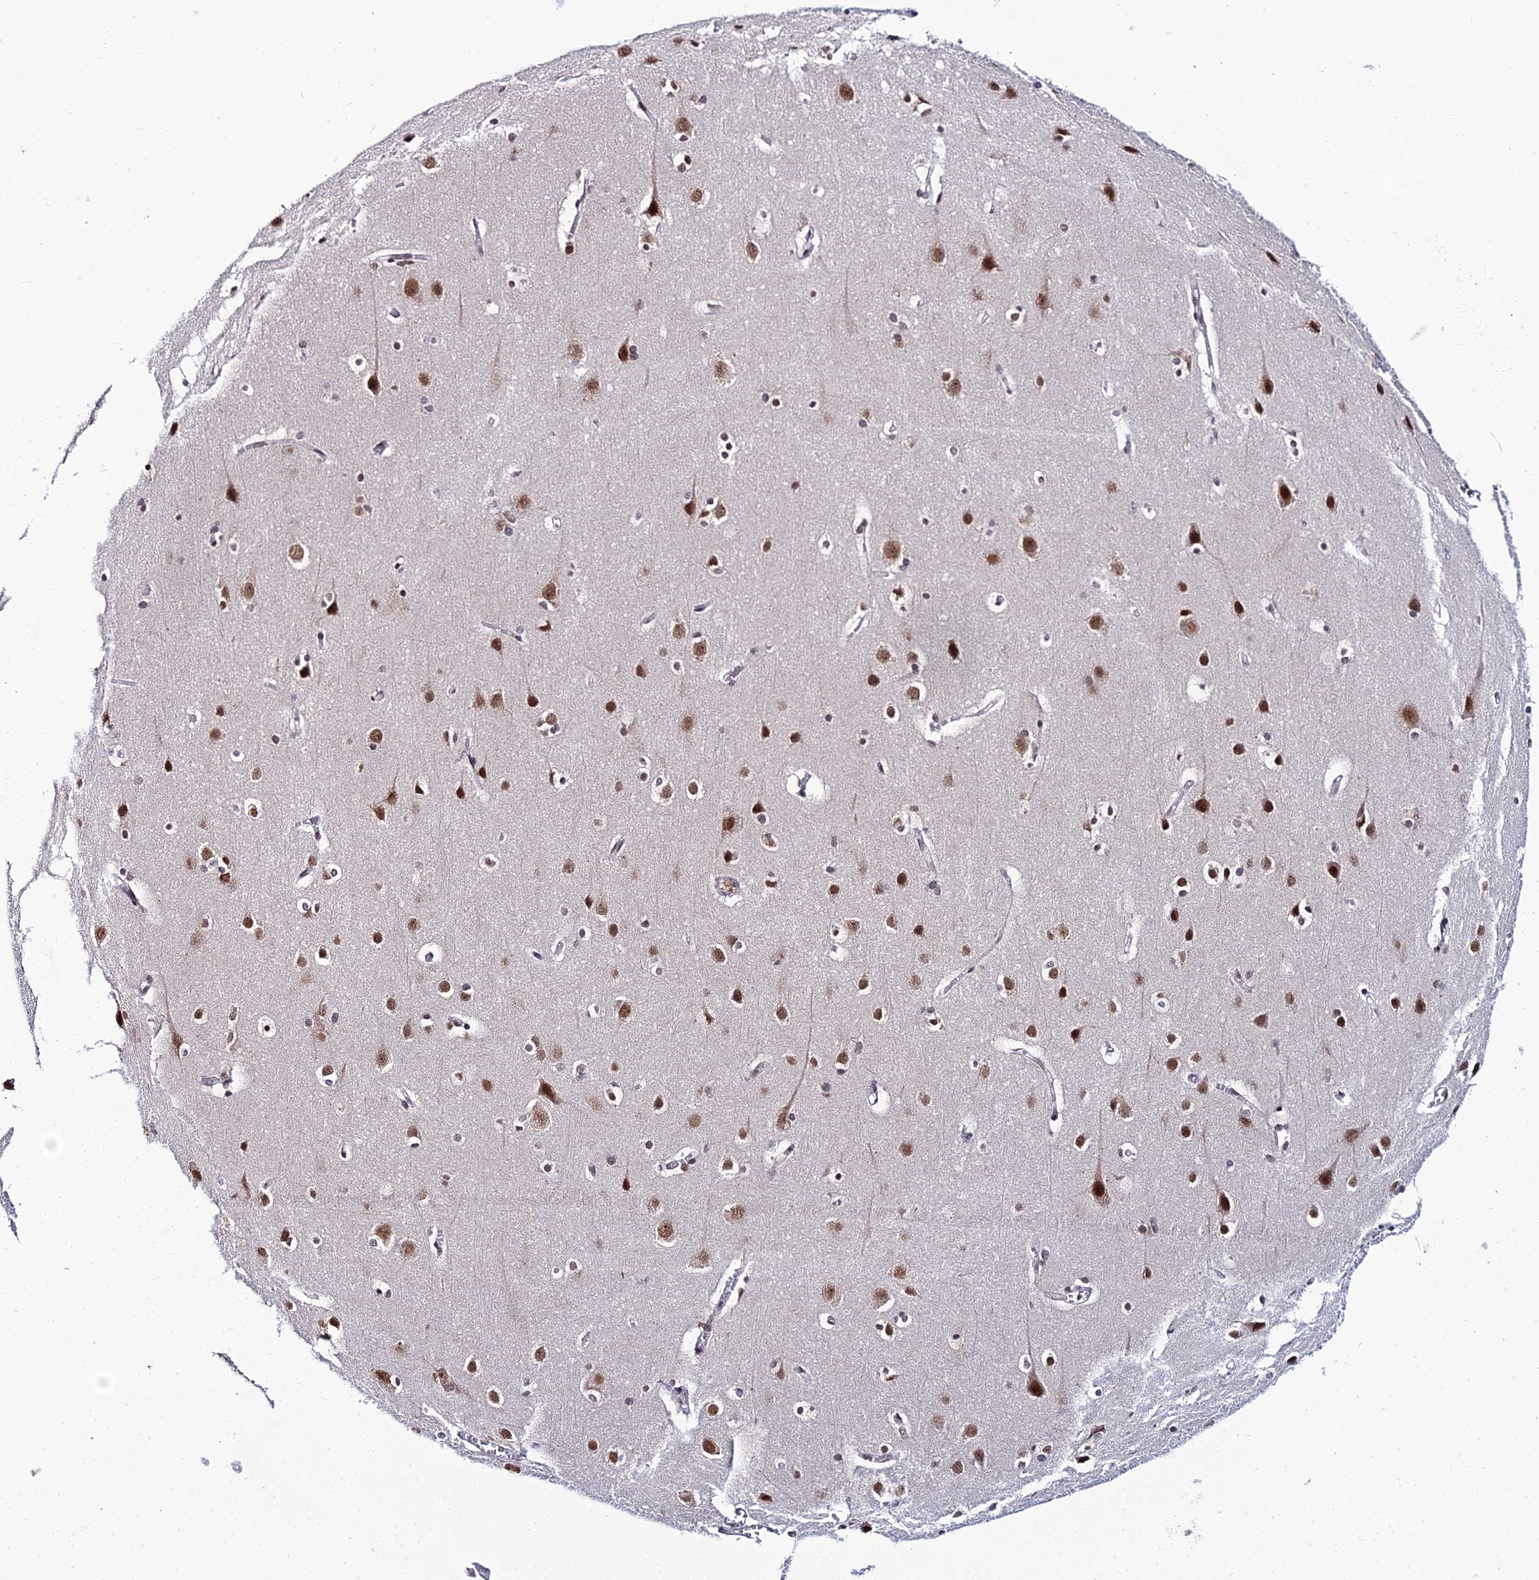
{"staining": {"intensity": "moderate", "quantity": "<25%", "location": "cytoplasmic/membranous,nuclear"}, "tissue": "cerebral cortex", "cell_type": "Endothelial cells", "image_type": "normal", "snomed": [{"axis": "morphology", "description": "Normal tissue, NOS"}, {"axis": "topography", "description": "Cerebral cortex"}], "caption": "A micrograph of cerebral cortex stained for a protein exhibits moderate cytoplasmic/membranous,nuclear brown staining in endothelial cells. Nuclei are stained in blue.", "gene": "EXOSC3", "patient": {"sex": "male", "age": 37}}